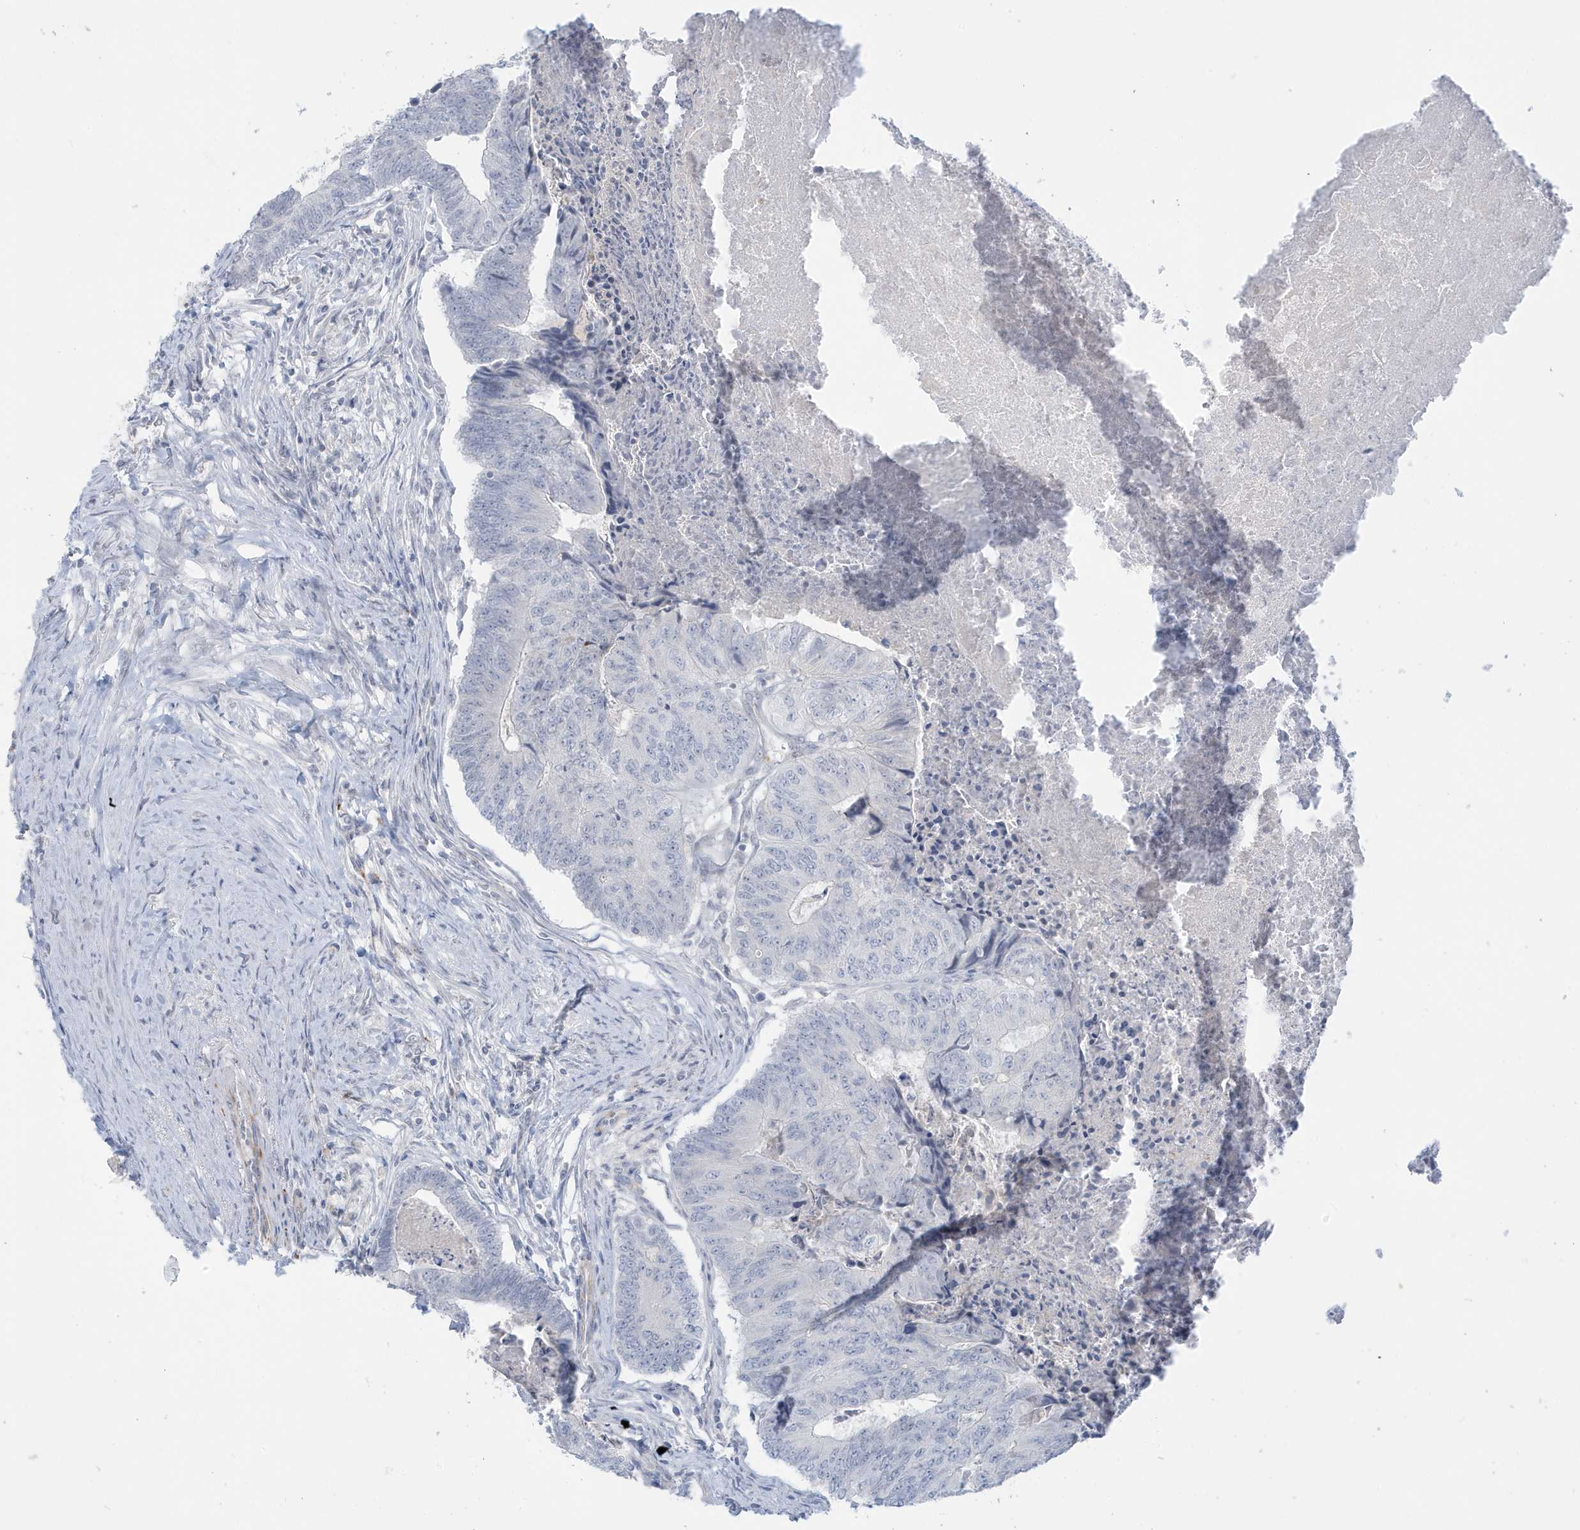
{"staining": {"intensity": "negative", "quantity": "none", "location": "none"}, "tissue": "colorectal cancer", "cell_type": "Tumor cells", "image_type": "cancer", "snomed": [{"axis": "morphology", "description": "Adenocarcinoma, NOS"}, {"axis": "topography", "description": "Colon"}], "caption": "IHC of human colorectal cancer (adenocarcinoma) reveals no positivity in tumor cells.", "gene": "PERM1", "patient": {"sex": "female", "age": 67}}